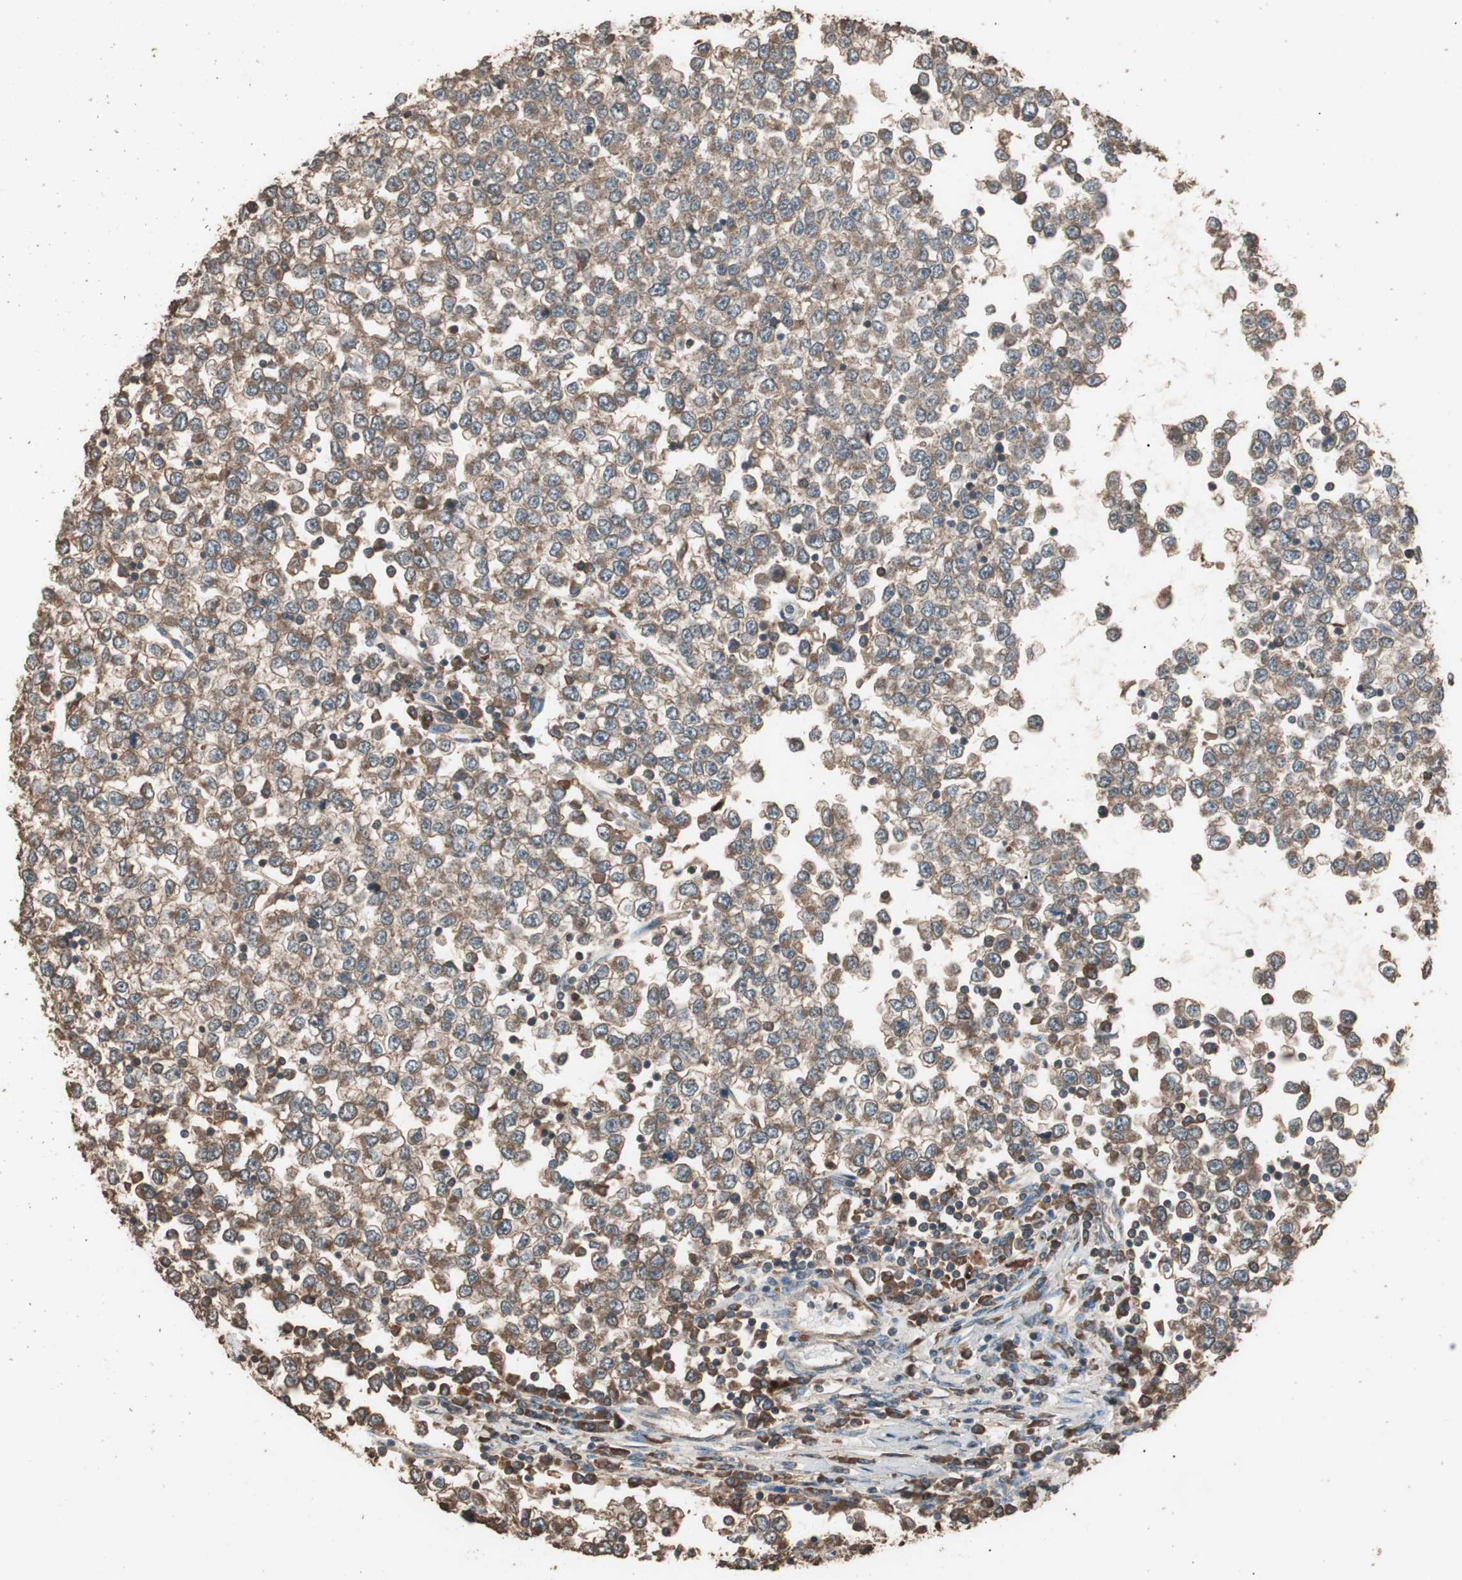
{"staining": {"intensity": "strong", "quantity": ">75%", "location": "cytoplasmic/membranous"}, "tissue": "testis cancer", "cell_type": "Tumor cells", "image_type": "cancer", "snomed": [{"axis": "morphology", "description": "Seminoma, NOS"}, {"axis": "topography", "description": "Testis"}], "caption": "The photomicrograph demonstrates immunohistochemical staining of testis cancer. There is strong cytoplasmic/membranous expression is appreciated in approximately >75% of tumor cells.", "gene": "CCN4", "patient": {"sex": "male", "age": 65}}